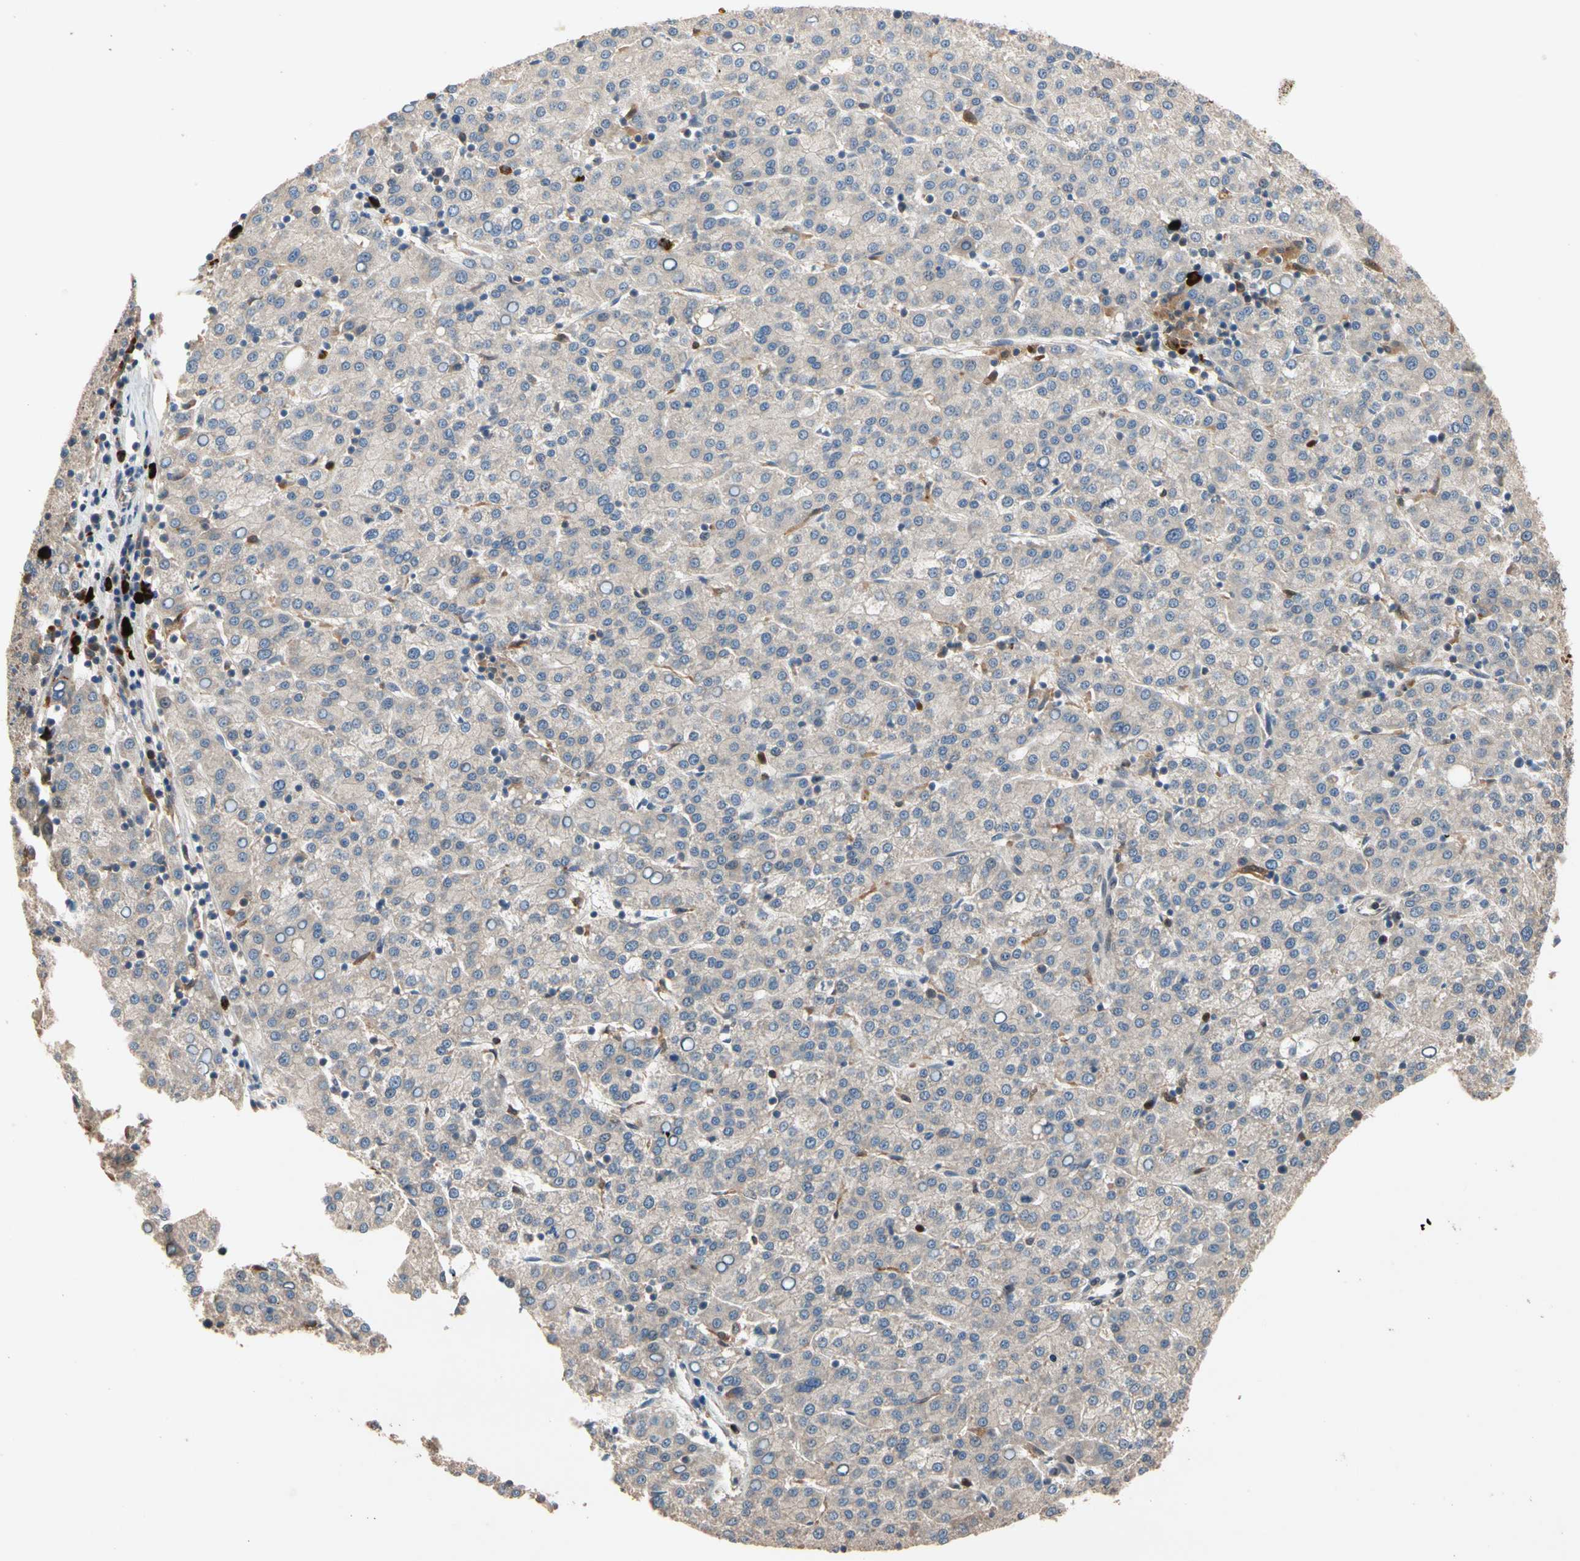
{"staining": {"intensity": "weak", "quantity": "<25%", "location": "cytoplasmic/membranous"}, "tissue": "liver cancer", "cell_type": "Tumor cells", "image_type": "cancer", "snomed": [{"axis": "morphology", "description": "Carcinoma, Hepatocellular, NOS"}, {"axis": "topography", "description": "Liver"}], "caption": "Tumor cells show no significant expression in hepatocellular carcinoma (liver). (Brightfield microscopy of DAB (3,3'-diaminobenzidine) IHC at high magnification).", "gene": "FGD6", "patient": {"sex": "female", "age": 58}}